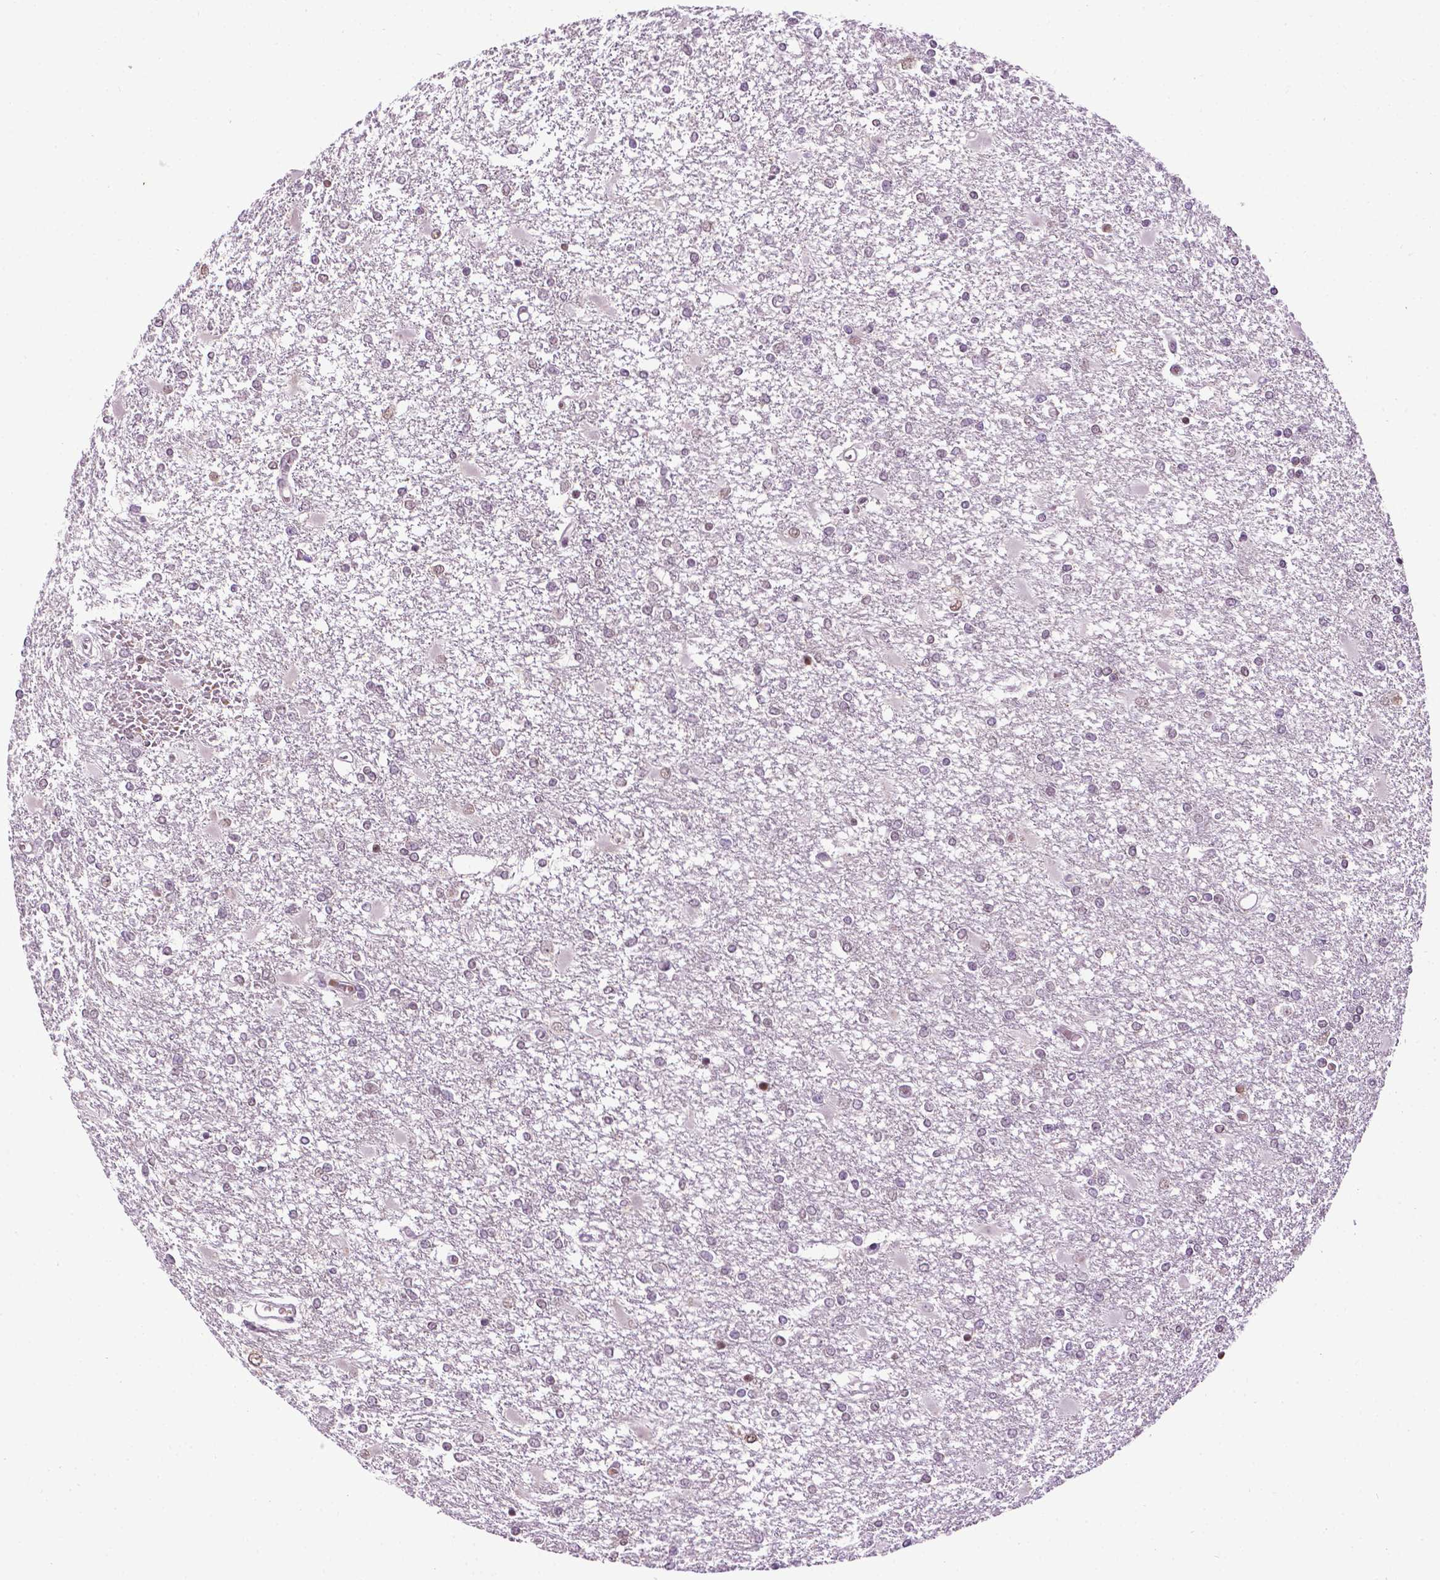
{"staining": {"intensity": "negative", "quantity": "none", "location": "none"}, "tissue": "glioma", "cell_type": "Tumor cells", "image_type": "cancer", "snomed": [{"axis": "morphology", "description": "Glioma, malignant, High grade"}, {"axis": "topography", "description": "Cerebral cortex"}], "caption": "The IHC photomicrograph has no significant staining in tumor cells of glioma tissue. (Brightfield microscopy of DAB (3,3'-diaminobenzidine) IHC at high magnification).", "gene": "UBQLN4", "patient": {"sex": "male", "age": 79}}